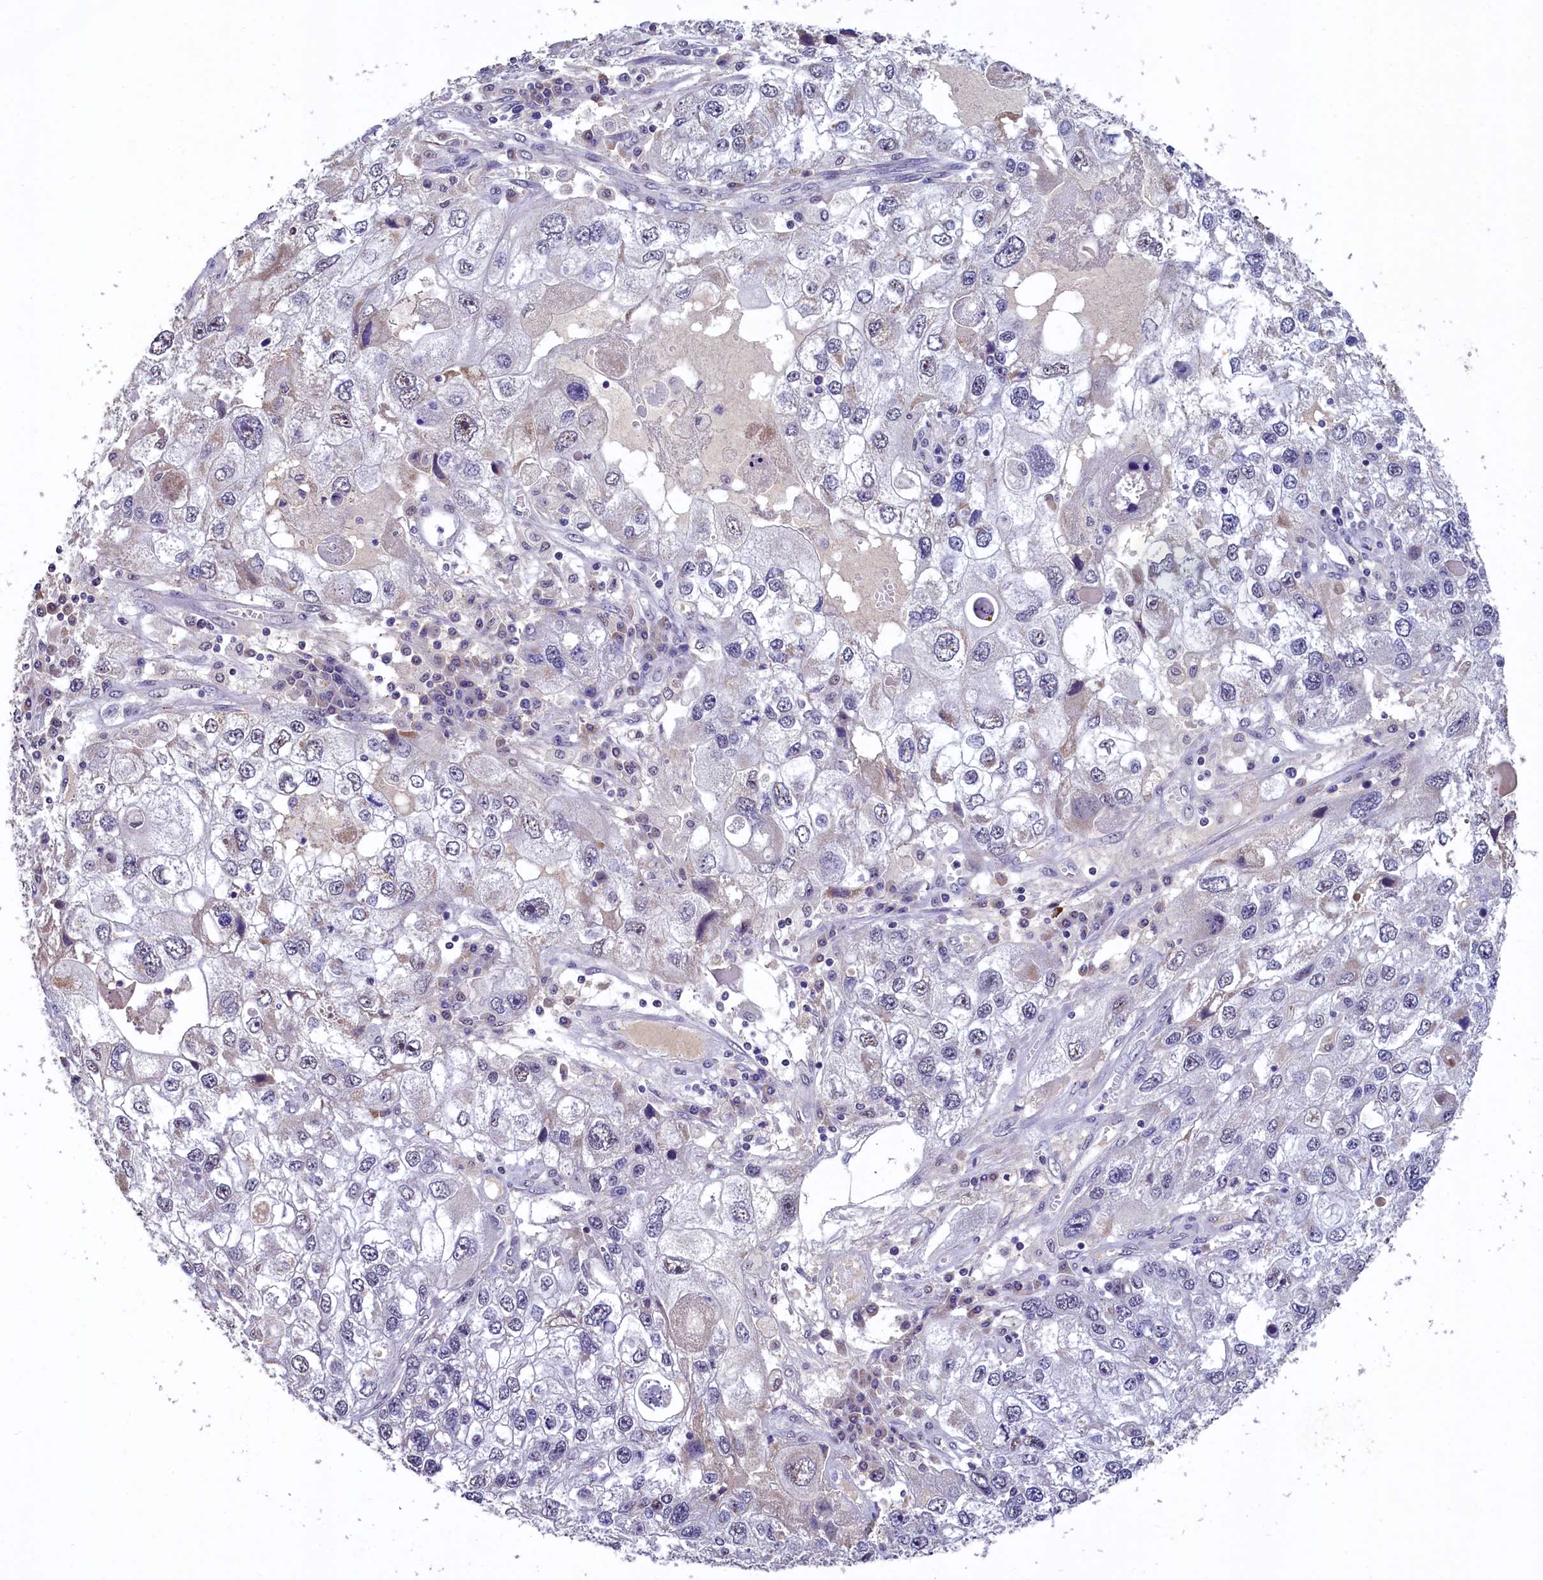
{"staining": {"intensity": "weak", "quantity": "<25%", "location": "nuclear"}, "tissue": "endometrial cancer", "cell_type": "Tumor cells", "image_type": "cancer", "snomed": [{"axis": "morphology", "description": "Adenocarcinoma, NOS"}, {"axis": "topography", "description": "Endometrium"}], "caption": "Immunohistochemical staining of human endometrial cancer shows no significant positivity in tumor cells.", "gene": "HECTD4", "patient": {"sex": "female", "age": 49}}